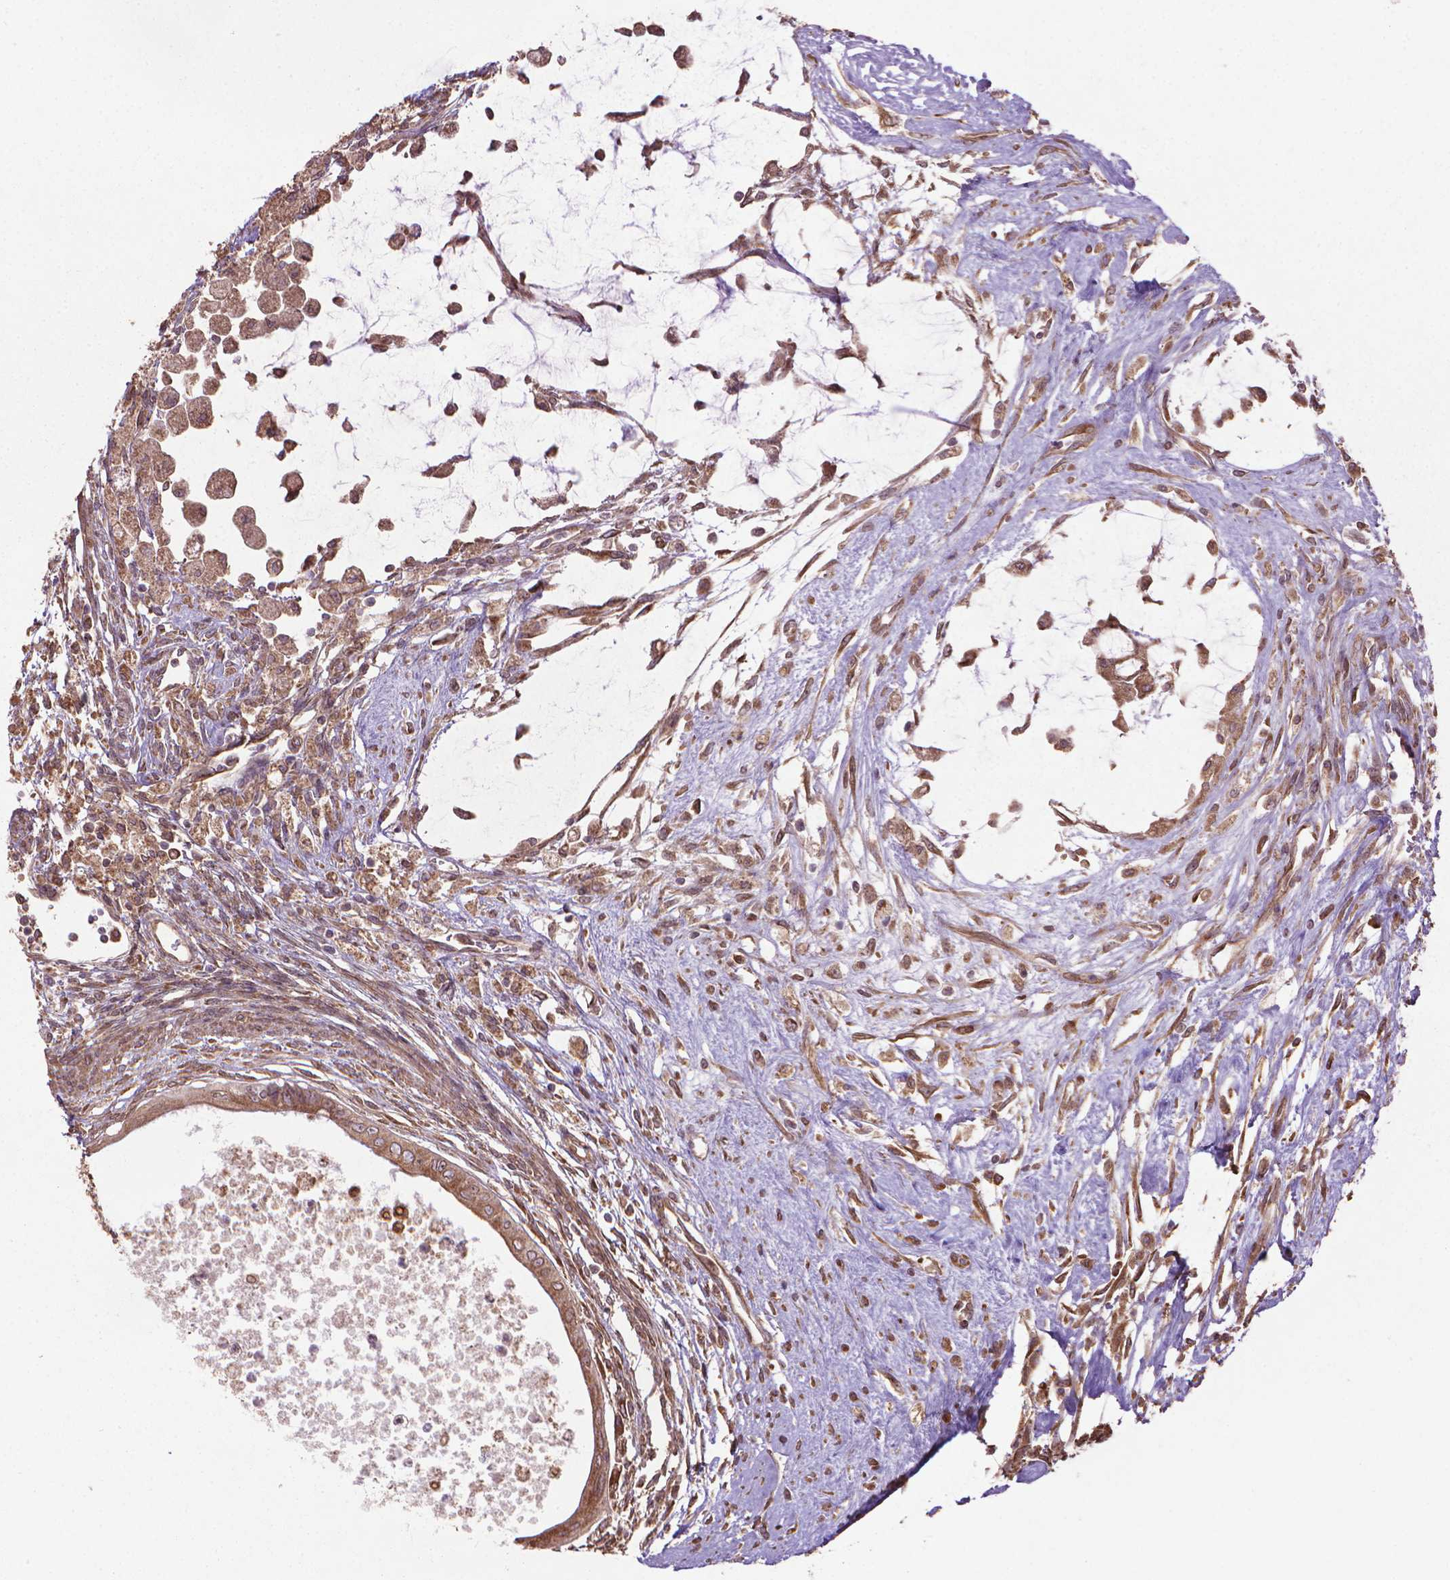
{"staining": {"intensity": "moderate", "quantity": ">75%", "location": "cytoplasmic/membranous"}, "tissue": "testis cancer", "cell_type": "Tumor cells", "image_type": "cancer", "snomed": [{"axis": "morphology", "description": "Carcinoma, Embryonal, NOS"}, {"axis": "topography", "description": "Testis"}], "caption": "Tumor cells show medium levels of moderate cytoplasmic/membranous expression in about >75% of cells in human embryonal carcinoma (testis).", "gene": "GAS1", "patient": {"sex": "male", "age": 37}}